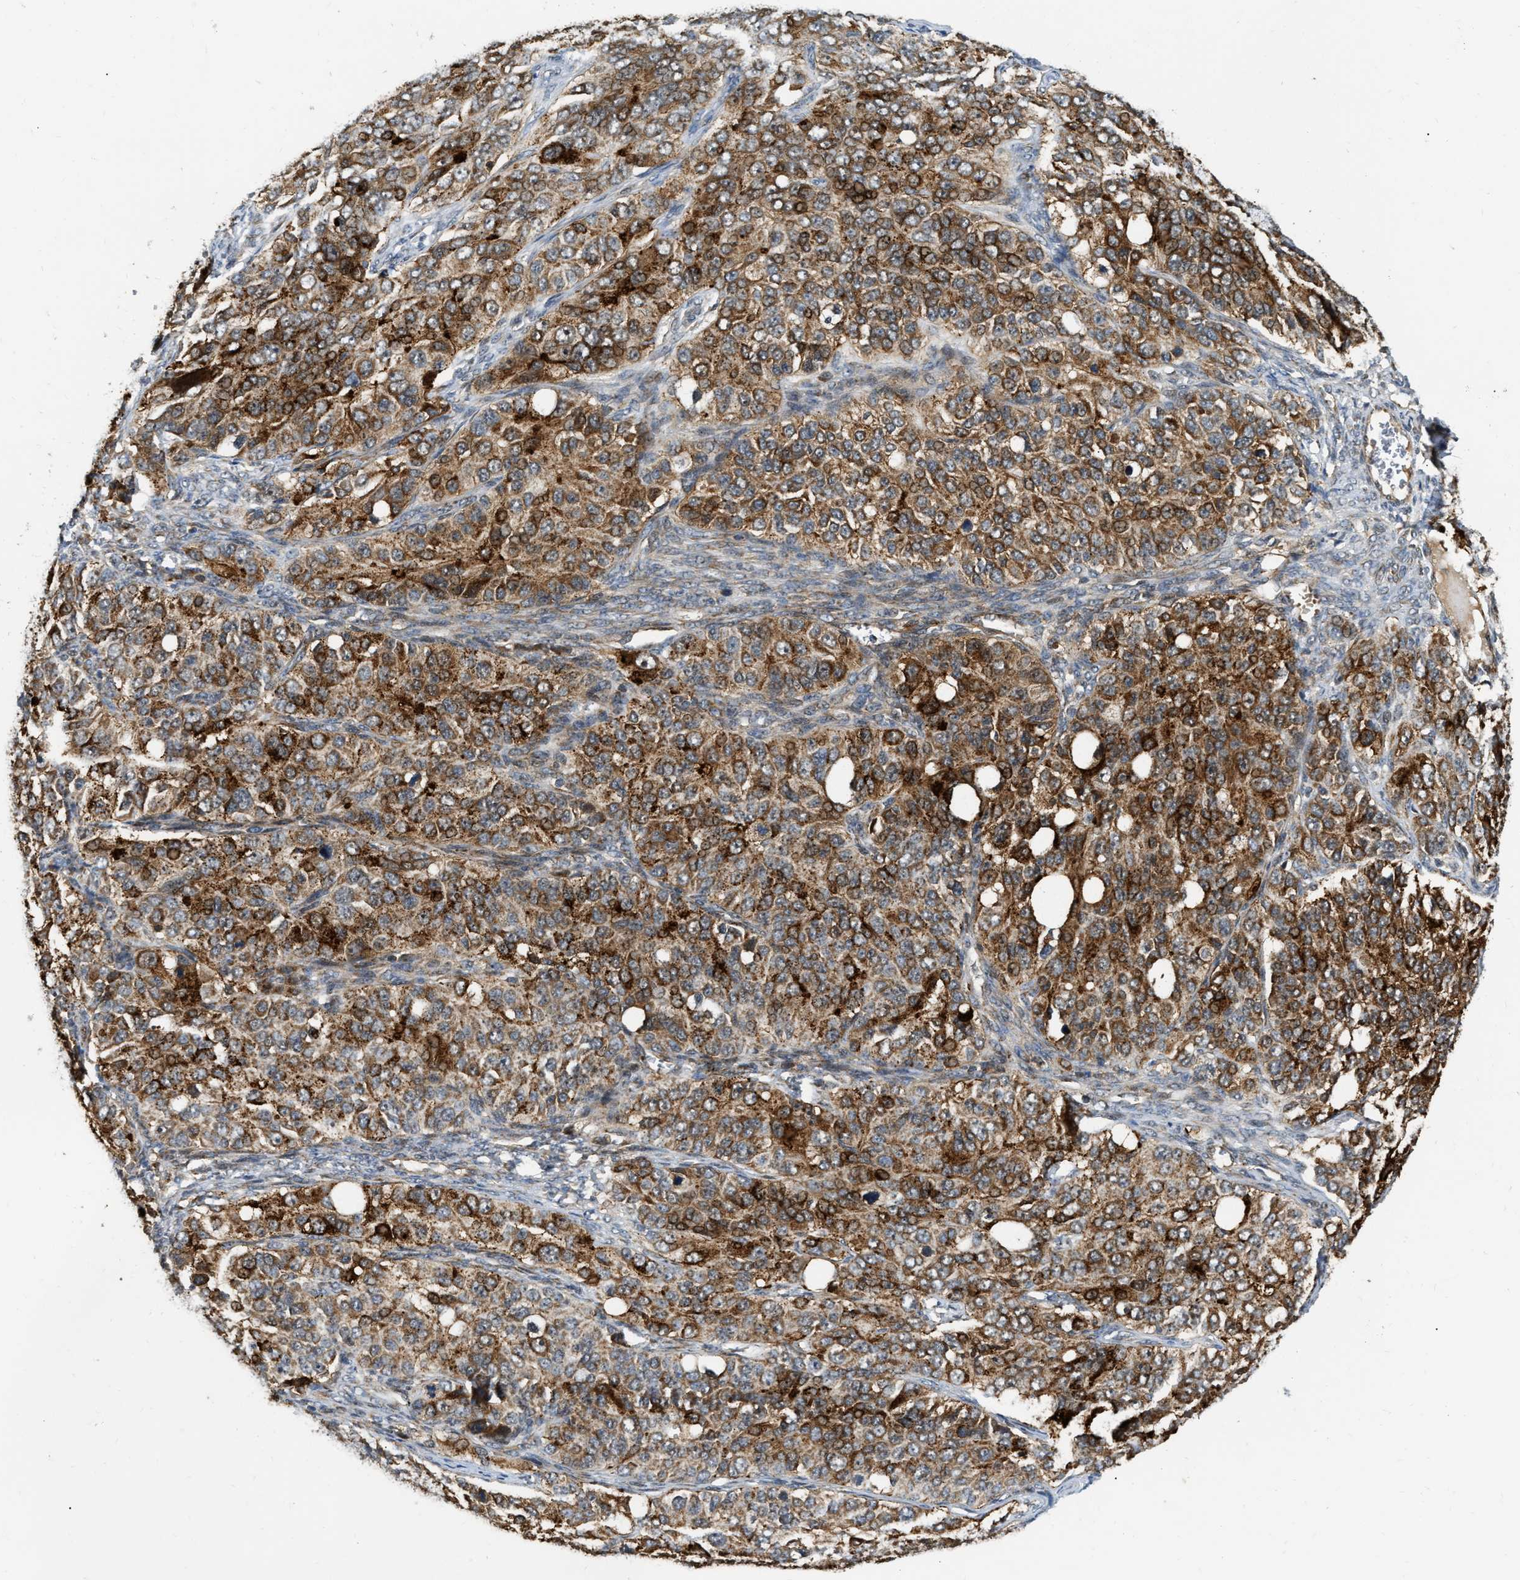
{"staining": {"intensity": "moderate", "quantity": ">75%", "location": "cytoplasmic/membranous"}, "tissue": "ovarian cancer", "cell_type": "Tumor cells", "image_type": "cancer", "snomed": [{"axis": "morphology", "description": "Carcinoma, endometroid"}, {"axis": "topography", "description": "Ovary"}], "caption": "Tumor cells display moderate cytoplasmic/membranous positivity in approximately >75% of cells in ovarian endometroid carcinoma. (DAB IHC with brightfield microscopy, high magnification).", "gene": "EXTL2", "patient": {"sex": "female", "age": 51}}